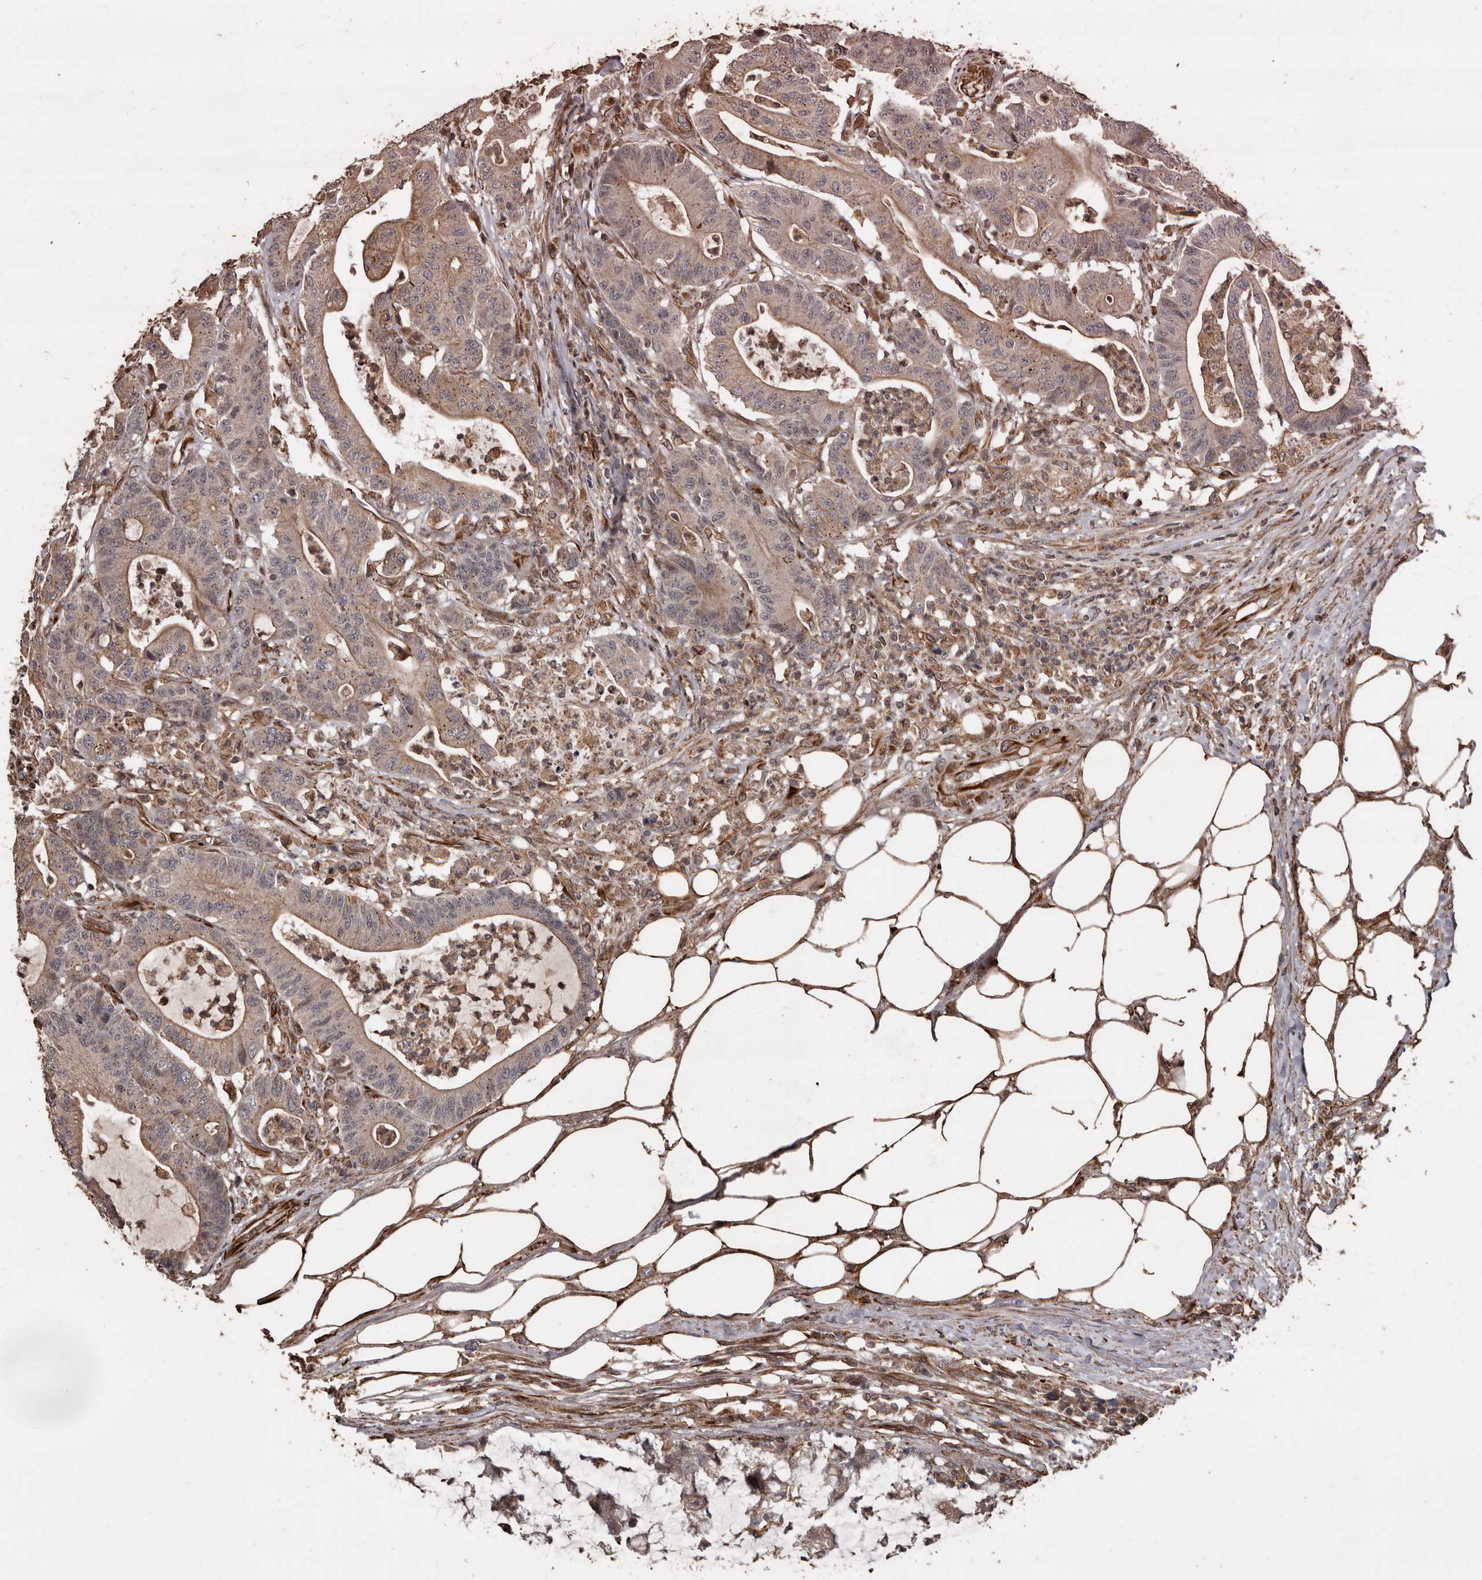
{"staining": {"intensity": "moderate", "quantity": "25%-75%", "location": "cytoplasmic/membranous"}, "tissue": "colorectal cancer", "cell_type": "Tumor cells", "image_type": "cancer", "snomed": [{"axis": "morphology", "description": "Adenocarcinoma, NOS"}, {"axis": "topography", "description": "Colon"}], "caption": "DAB (3,3'-diaminobenzidine) immunohistochemical staining of colorectal adenocarcinoma reveals moderate cytoplasmic/membranous protein positivity in approximately 25%-75% of tumor cells. The staining was performed using DAB (3,3'-diaminobenzidine) to visualize the protein expression in brown, while the nuclei were stained in blue with hematoxylin (Magnification: 20x).", "gene": "BRAT1", "patient": {"sex": "female", "age": 84}}